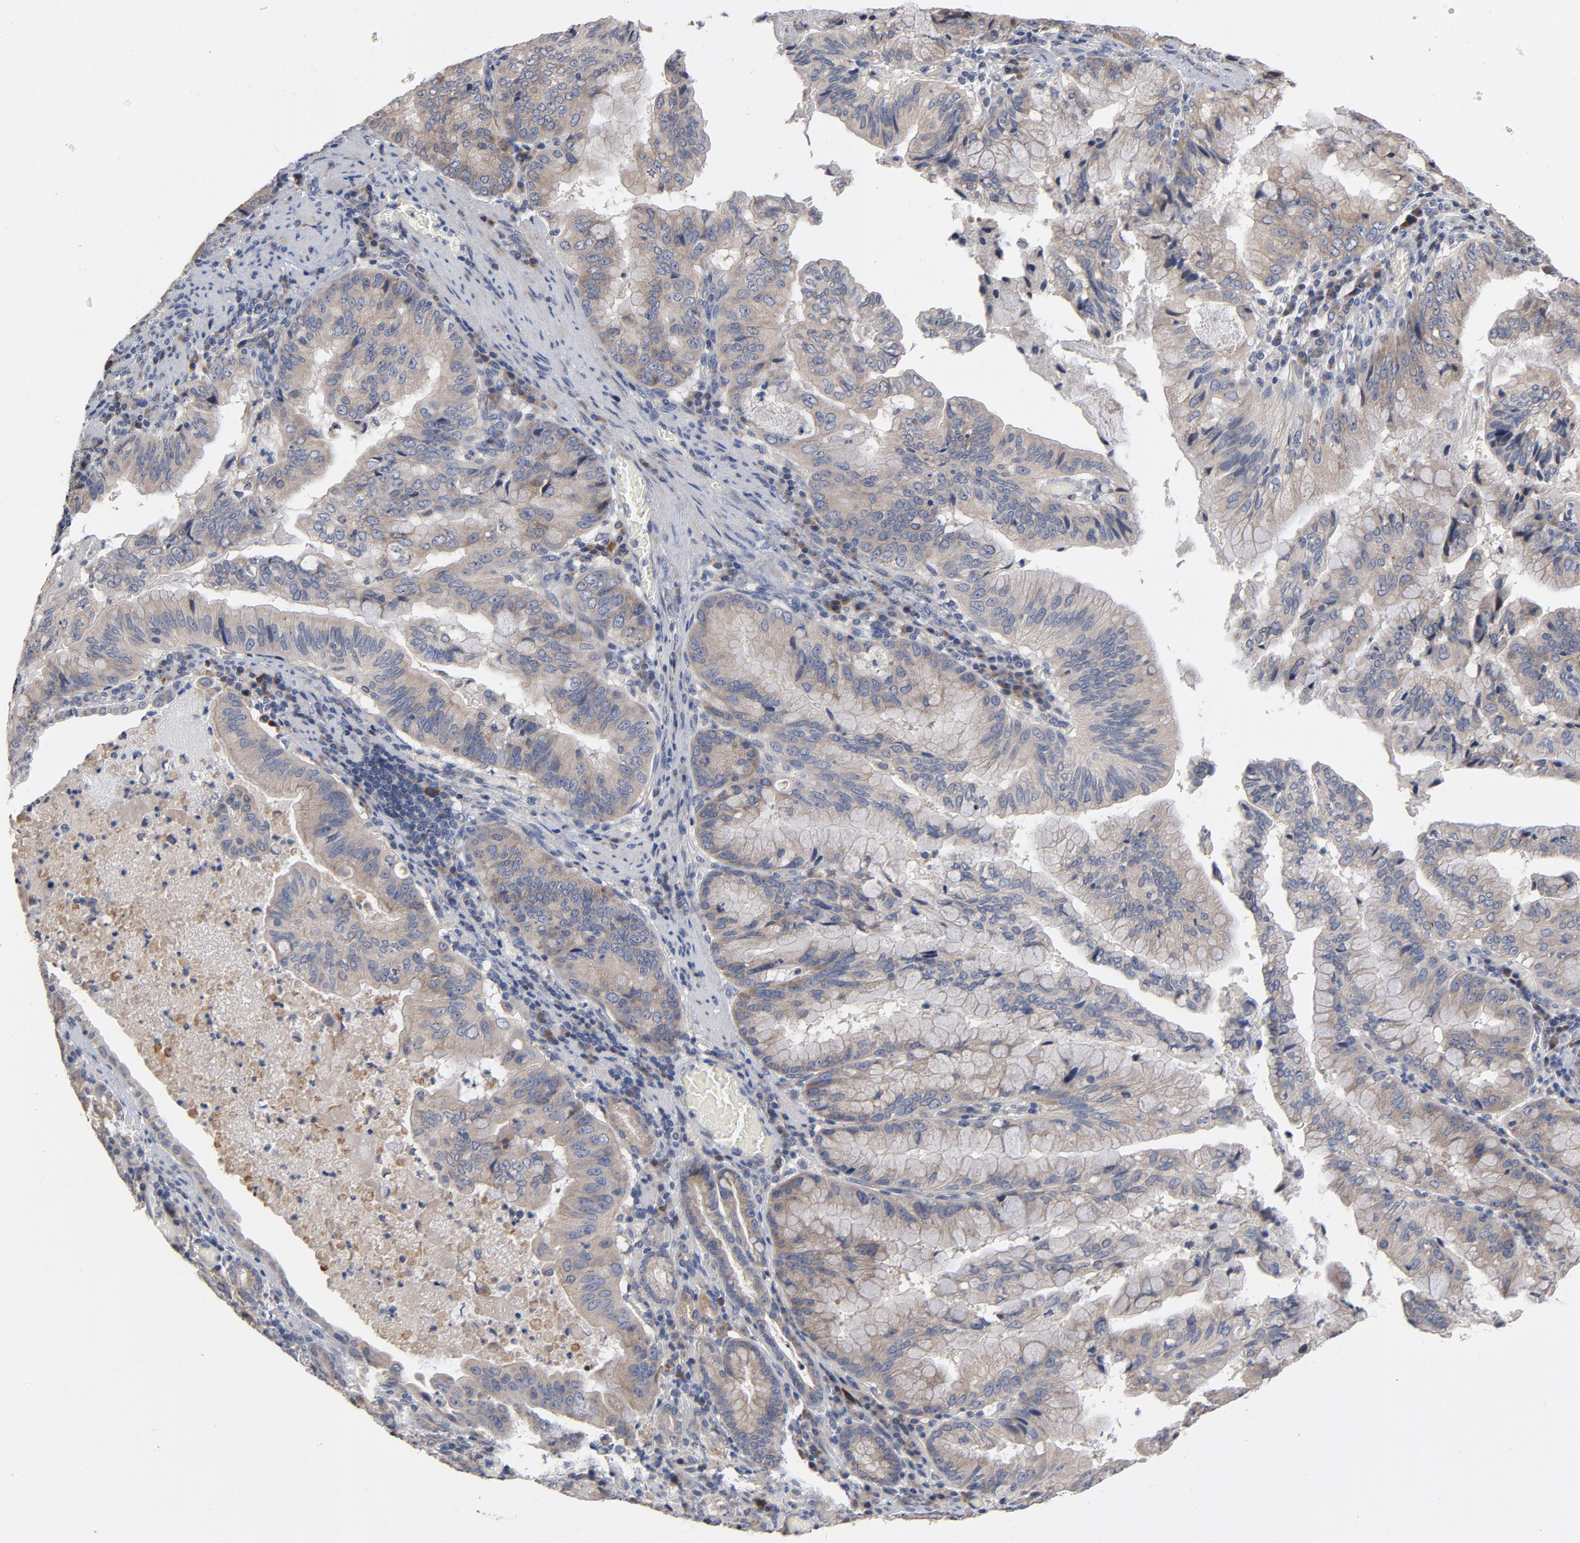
{"staining": {"intensity": "weak", "quantity": ">75%", "location": "cytoplasmic/membranous"}, "tissue": "stomach cancer", "cell_type": "Tumor cells", "image_type": "cancer", "snomed": [{"axis": "morphology", "description": "Adenocarcinoma, NOS"}, {"axis": "topography", "description": "Stomach, upper"}], "caption": "Stomach cancer was stained to show a protein in brown. There is low levels of weak cytoplasmic/membranous staining in about >75% of tumor cells. (DAB (3,3'-diaminobenzidine) IHC, brown staining for protein, blue staining for nuclei).", "gene": "CCDC134", "patient": {"sex": "male", "age": 80}}